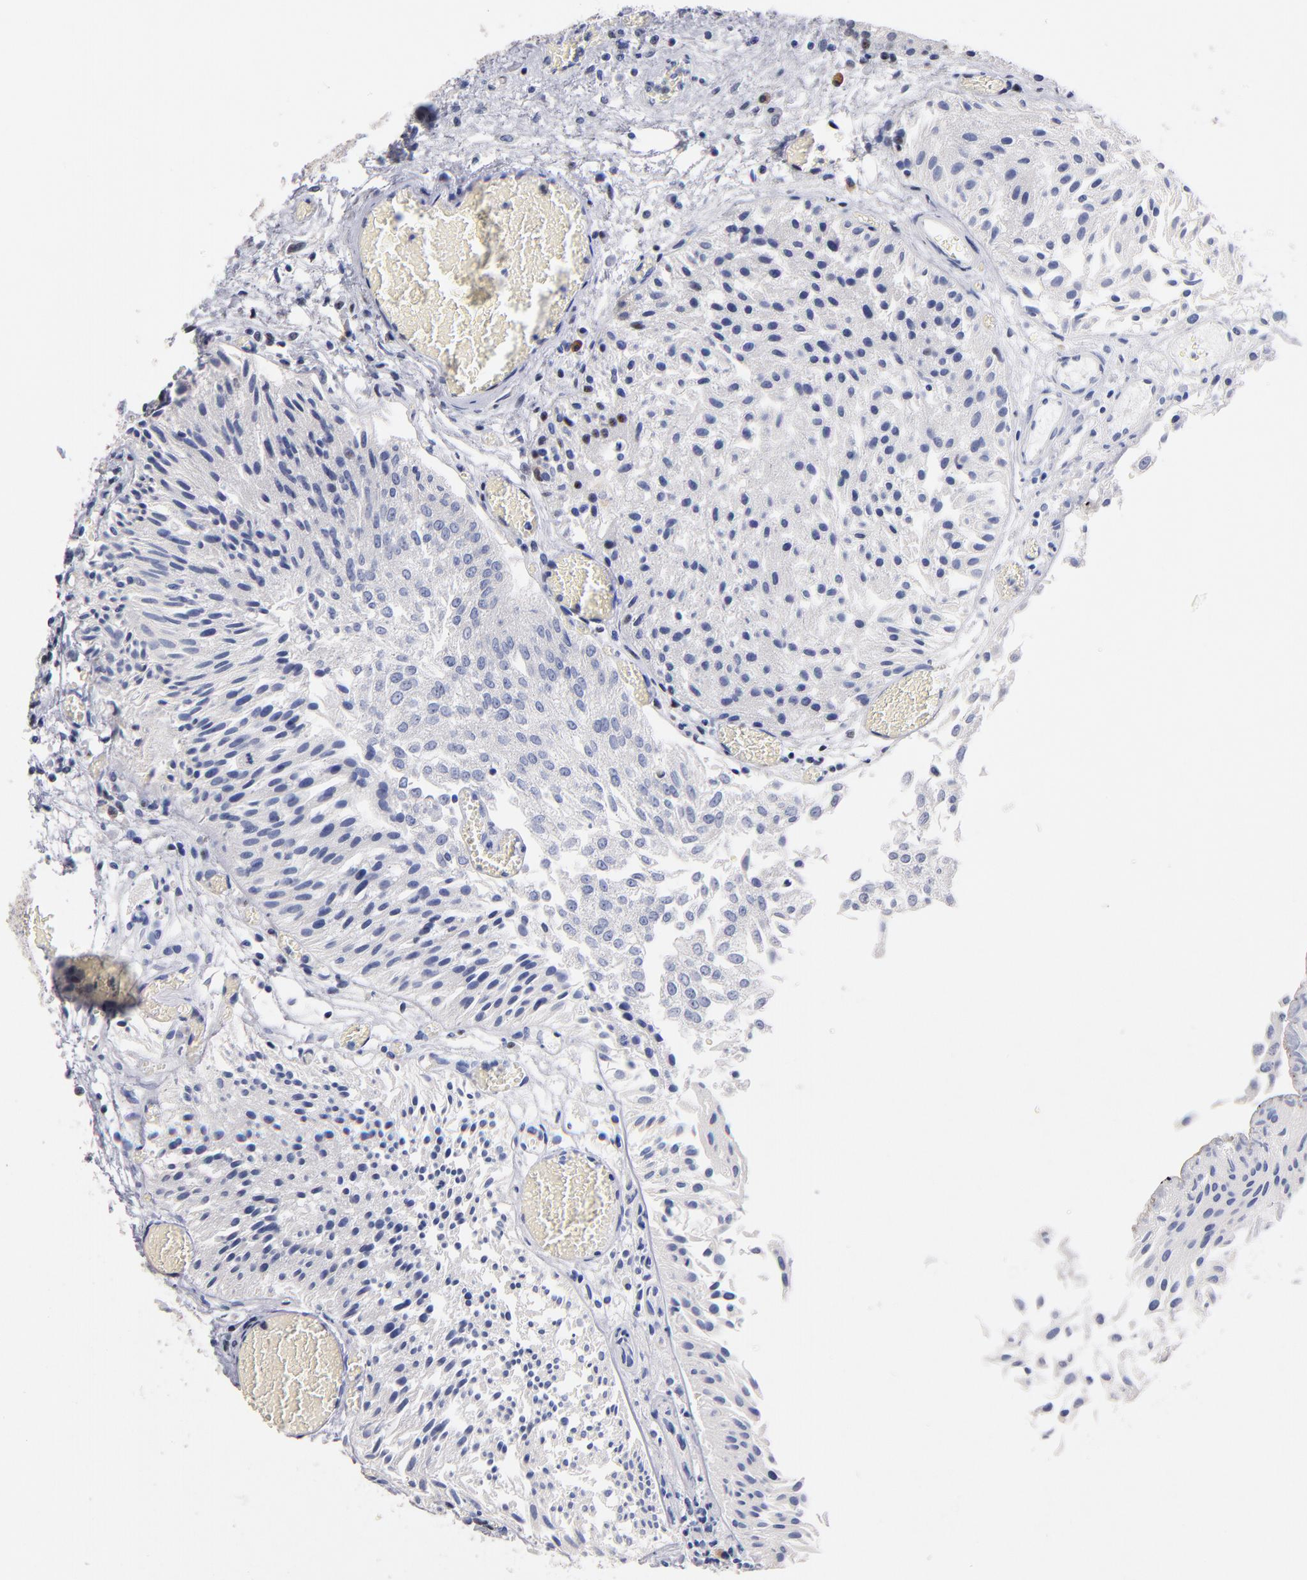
{"staining": {"intensity": "negative", "quantity": "none", "location": "none"}, "tissue": "urothelial cancer", "cell_type": "Tumor cells", "image_type": "cancer", "snomed": [{"axis": "morphology", "description": "Urothelial carcinoma, Low grade"}, {"axis": "topography", "description": "Urinary bladder"}], "caption": "This photomicrograph is of urothelial cancer stained with IHC to label a protein in brown with the nuclei are counter-stained blue. There is no positivity in tumor cells. (DAB (3,3'-diaminobenzidine) immunohistochemistry with hematoxylin counter stain).", "gene": "RAF1", "patient": {"sex": "male", "age": 86}}